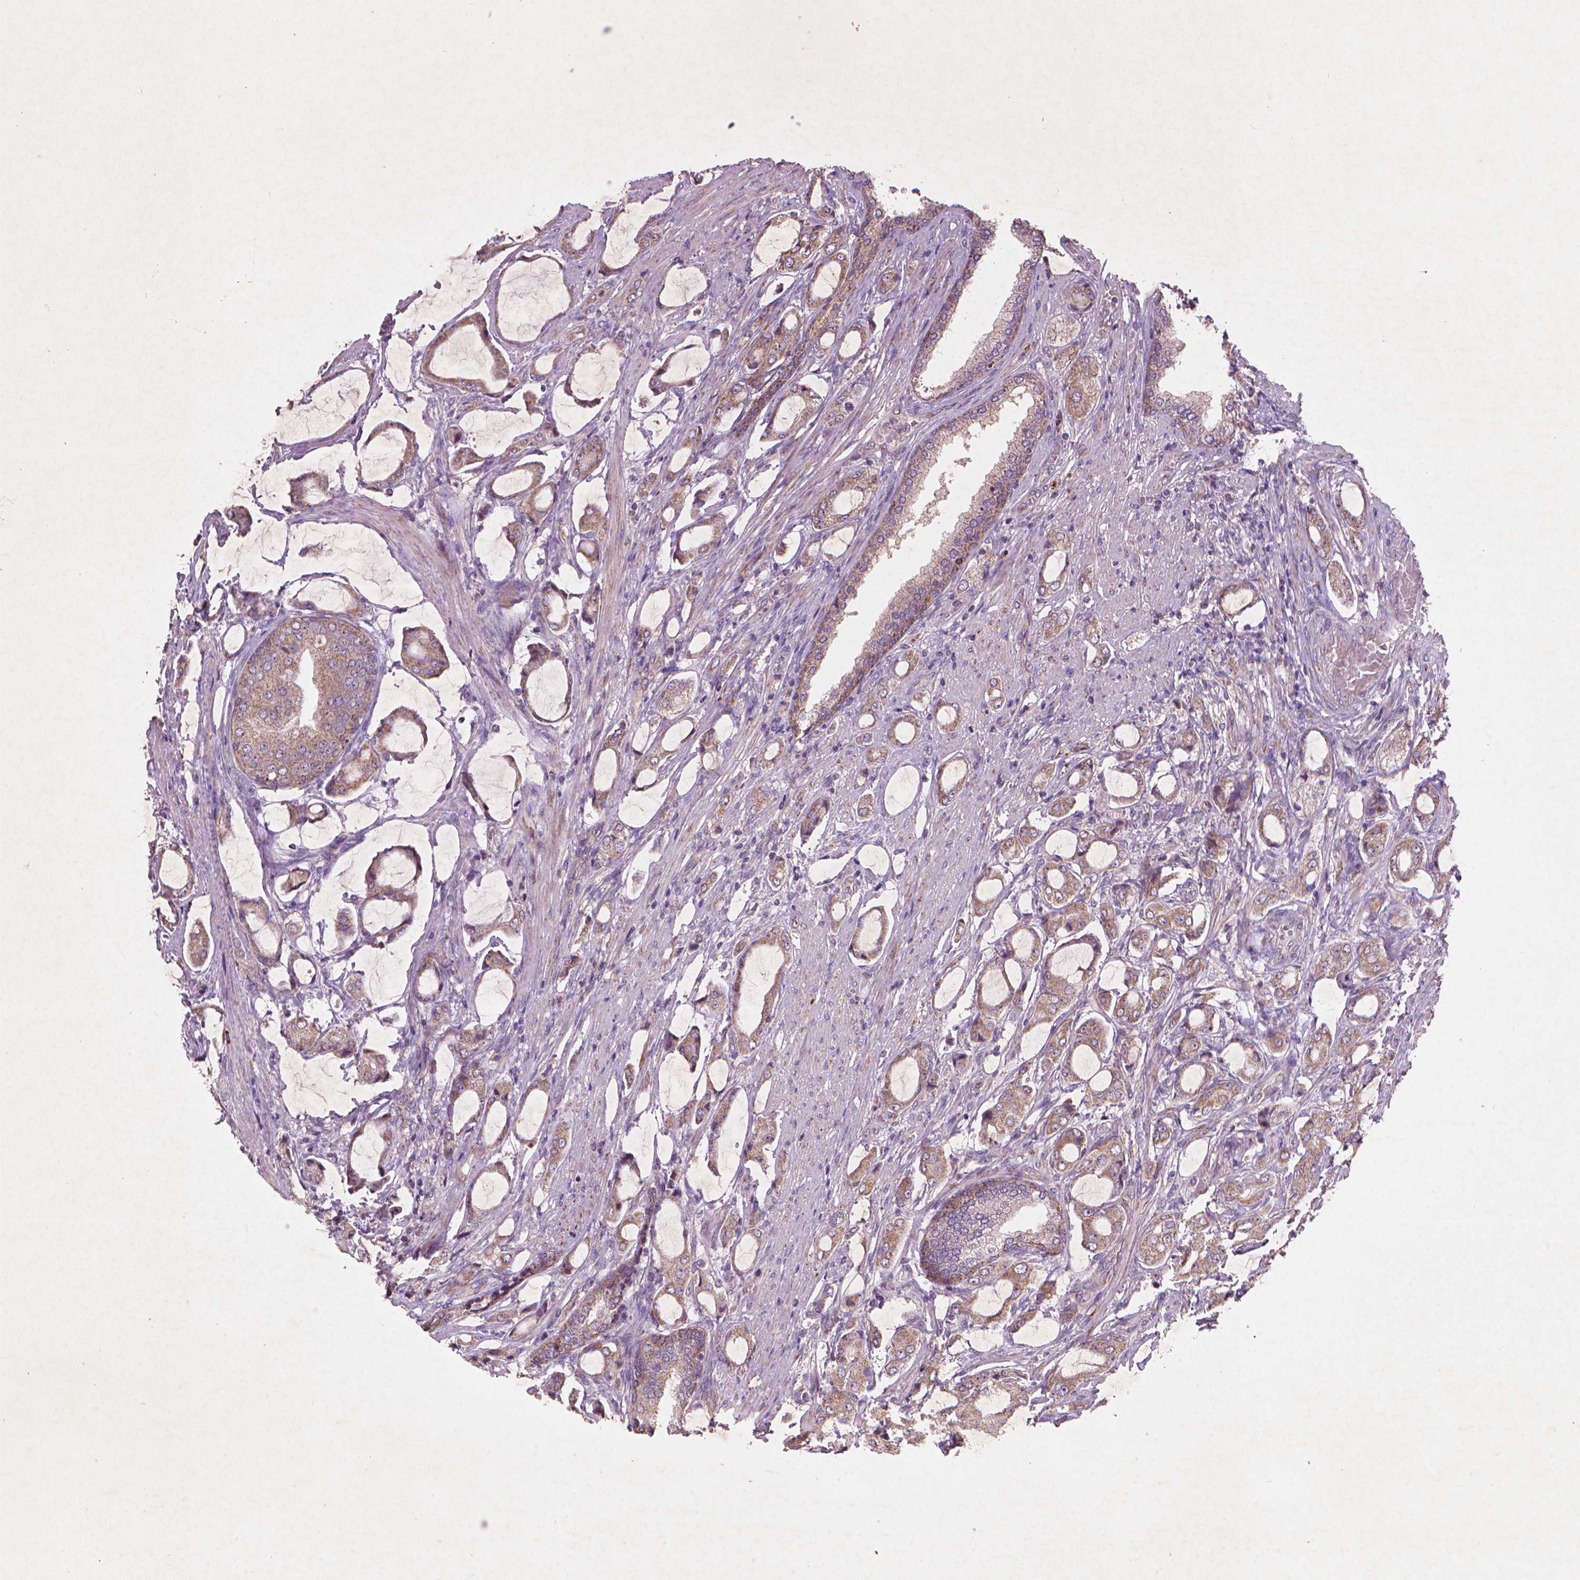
{"staining": {"intensity": "moderate", "quantity": ">75%", "location": "cytoplasmic/membranous"}, "tissue": "prostate cancer", "cell_type": "Tumor cells", "image_type": "cancer", "snomed": [{"axis": "morphology", "description": "Adenocarcinoma, NOS"}, {"axis": "topography", "description": "Prostate"}], "caption": "Tumor cells show moderate cytoplasmic/membranous positivity in approximately >75% of cells in prostate cancer. The protein of interest is stained brown, and the nuclei are stained in blue (DAB (3,3'-diaminobenzidine) IHC with brightfield microscopy, high magnification).", "gene": "NLRX1", "patient": {"sex": "male", "age": 63}}